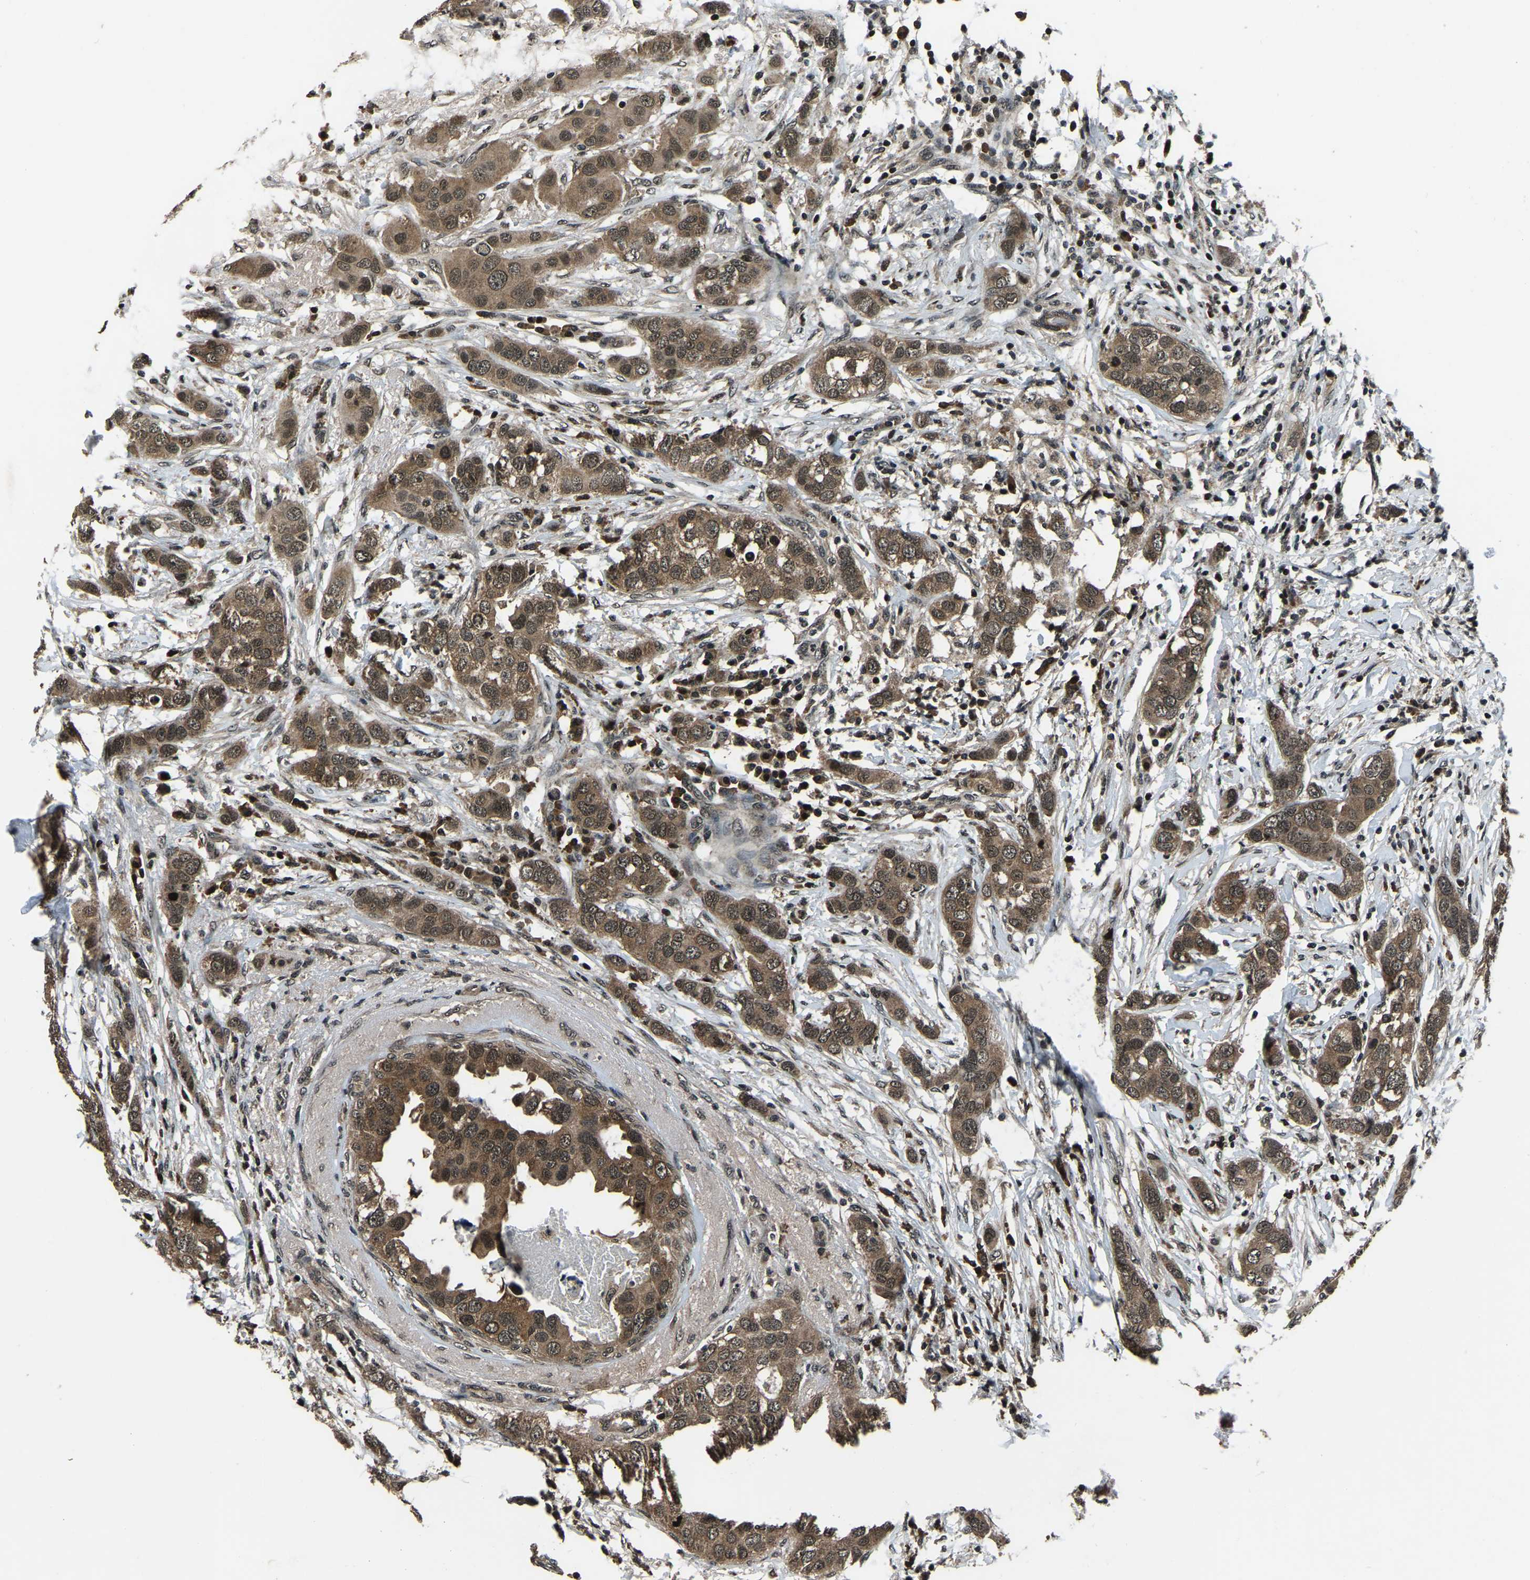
{"staining": {"intensity": "moderate", "quantity": ">75%", "location": "cytoplasmic/membranous,nuclear"}, "tissue": "breast cancer", "cell_type": "Tumor cells", "image_type": "cancer", "snomed": [{"axis": "morphology", "description": "Duct carcinoma"}, {"axis": "topography", "description": "Breast"}], "caption": "Immunohistochemical staining of human breast cancer (intraductal carcinoma) displays medium levels of moderate cytoplasmic/membranous and nuclear staining in approximately >75% of tumor cells.", "gene": "ANKIB1", "patient": {"sex": "female", "age": 50}}